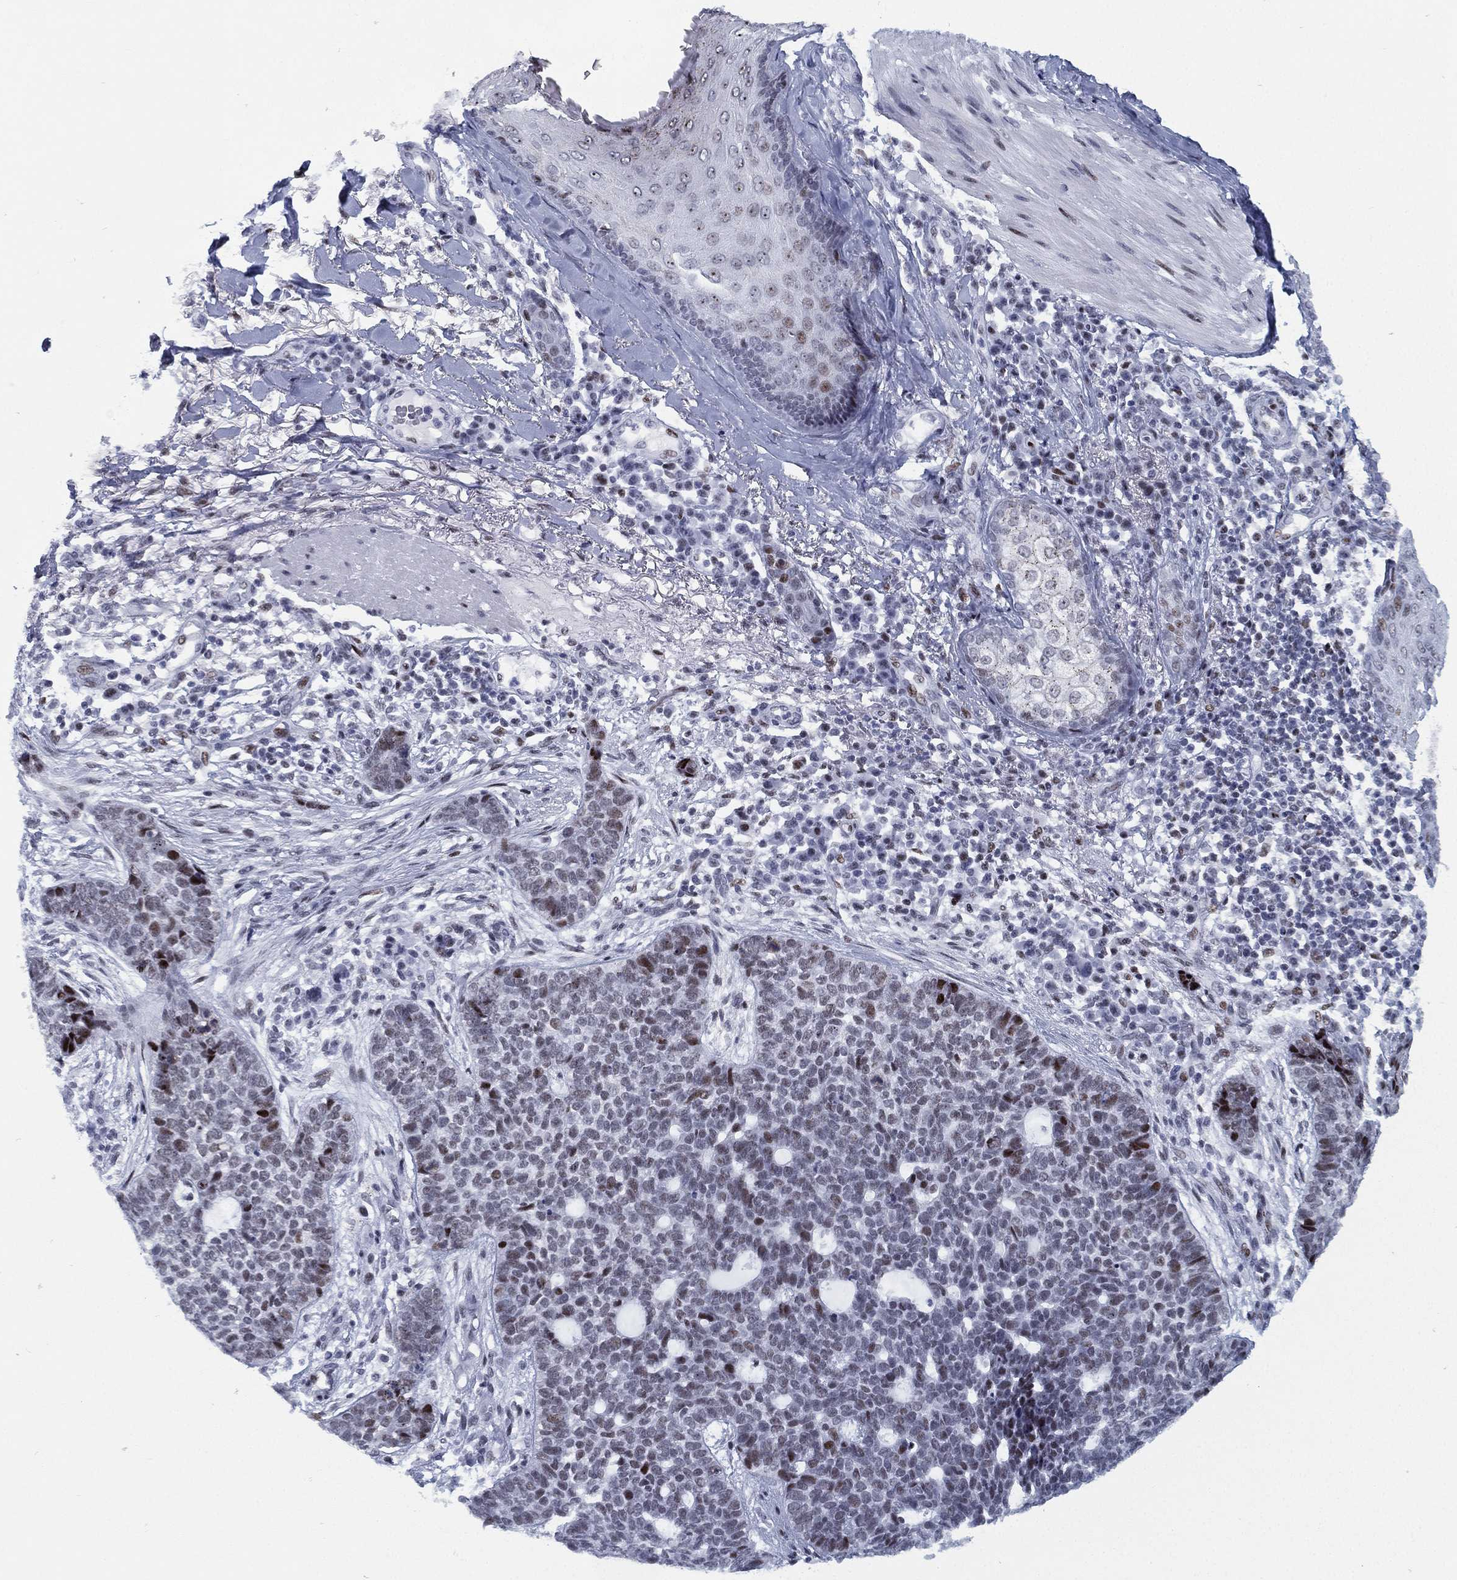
{"staining": {"intensity": "moderate", "quantity": "<25%", "location": "nuclear"}, "tissue": "skin cancer", "cell_type": "Tumor cells", "image_type": "cancer", "snomed": [{"axis": "morphology", "description": "Squamous cell carcinoma, NOS"}, {"axis": "topography", "description": "Skin"}], "caption": "Immunohistochemistry of human squamous cell carcinoma (skin) reveals low levels of moderate nuclear expression in approximately <25% of tumor cells. (Brightfield microscopy of DAB IHC at high magnification).", "gene": "CYB561D2", "patient": {"sex": "male", "age": 88}}